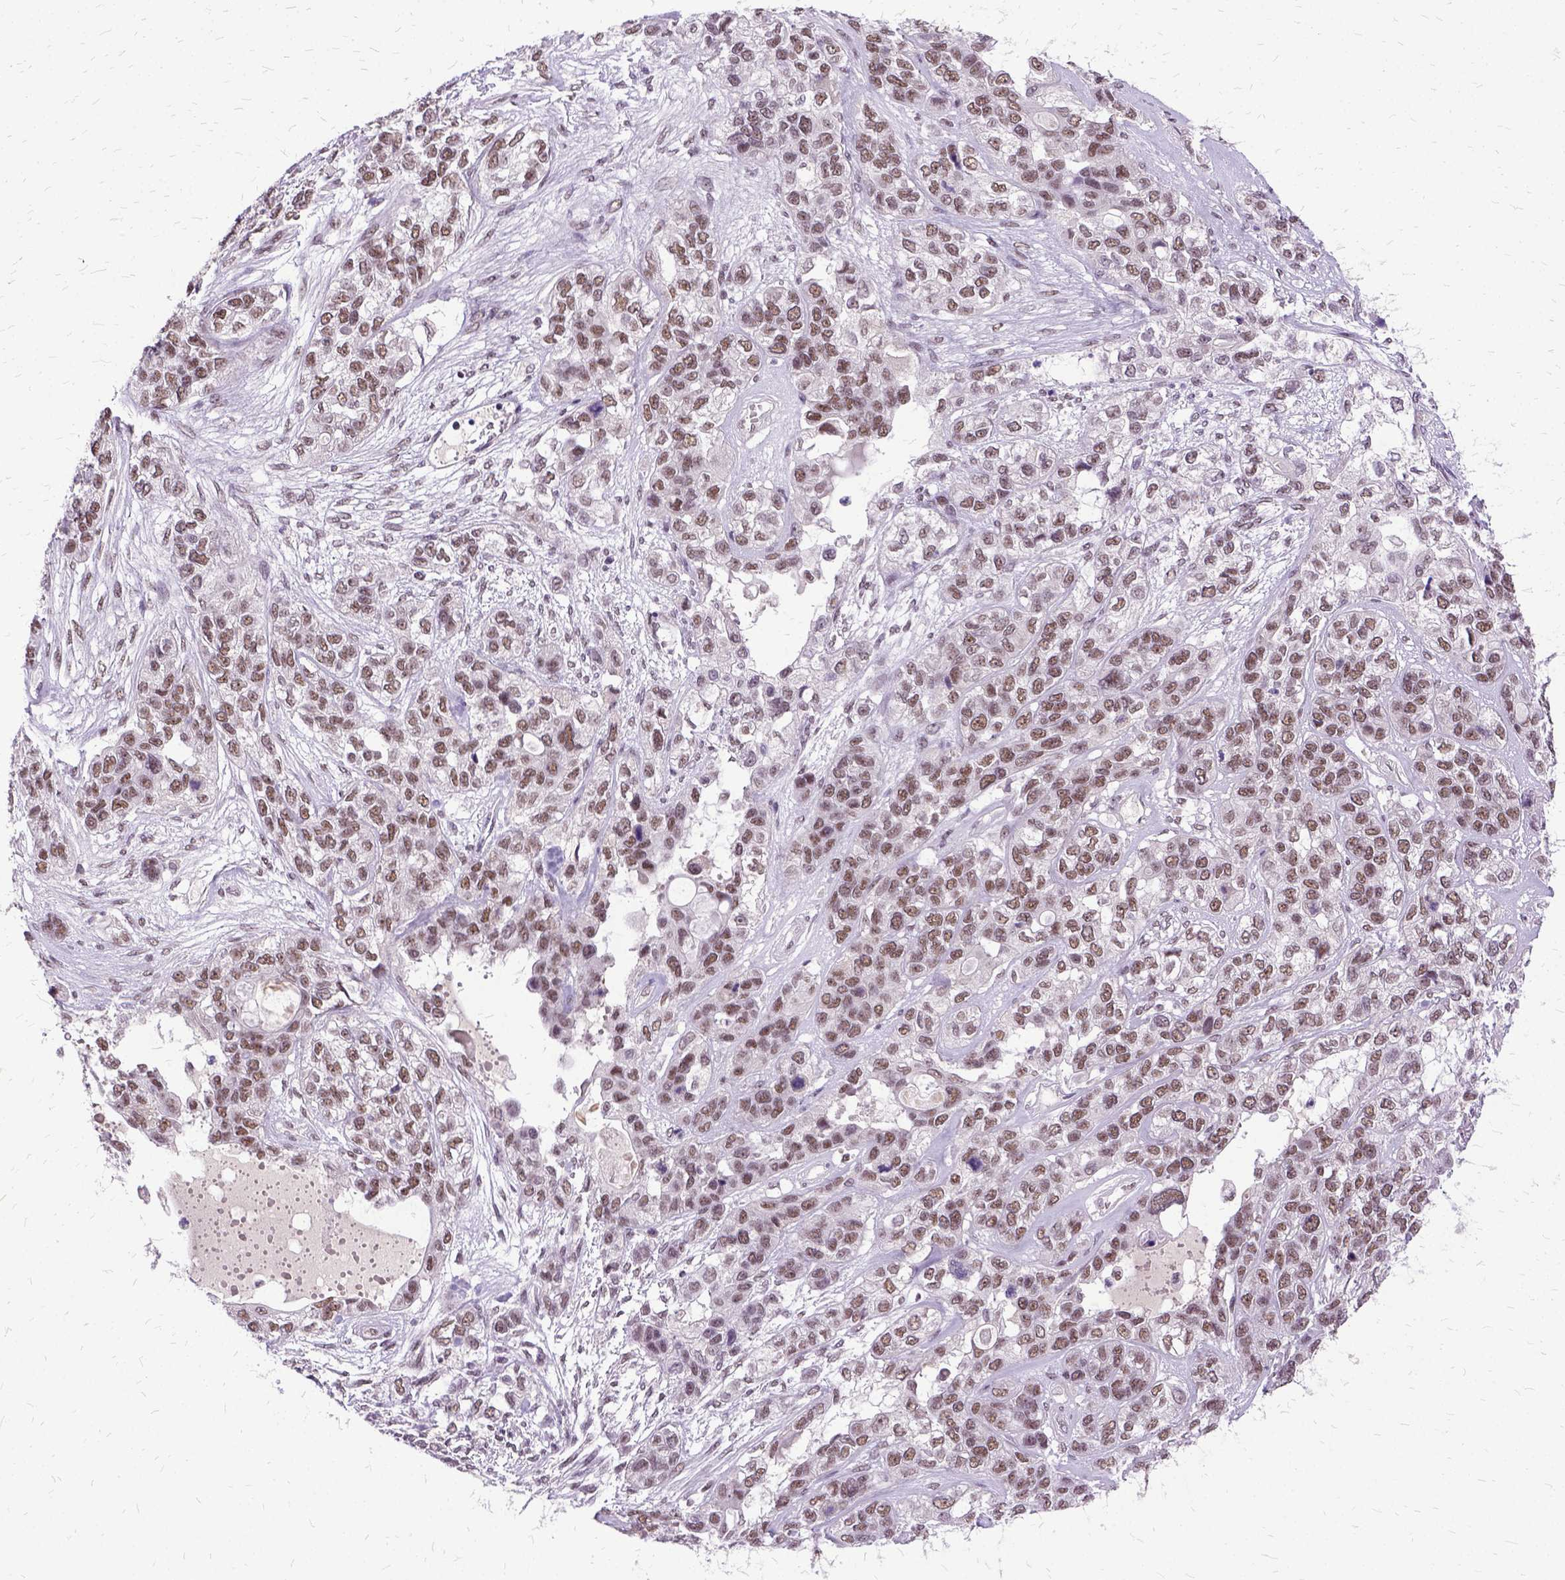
{"staining": {"intensity": "moderate", "quantity": "<25%", "location": "nuclear"}, "tissue": "lung cancer", "cell_type": "Tumor cells", "image_type": "cancer", "snomed": [{"axis": "morphology", "description": "Squamous cell carcinoma, NOS"}, {"axis": "topography", "description": "Lung"}], "caption": "Immunohistochemical staining of human squamous cell carcinoma (lung) shows low levels of moderate nuclear expression in about <25% of tumor cells.", "gene": "SETD1A", "patient": {"sex": "female", "age": 70}}